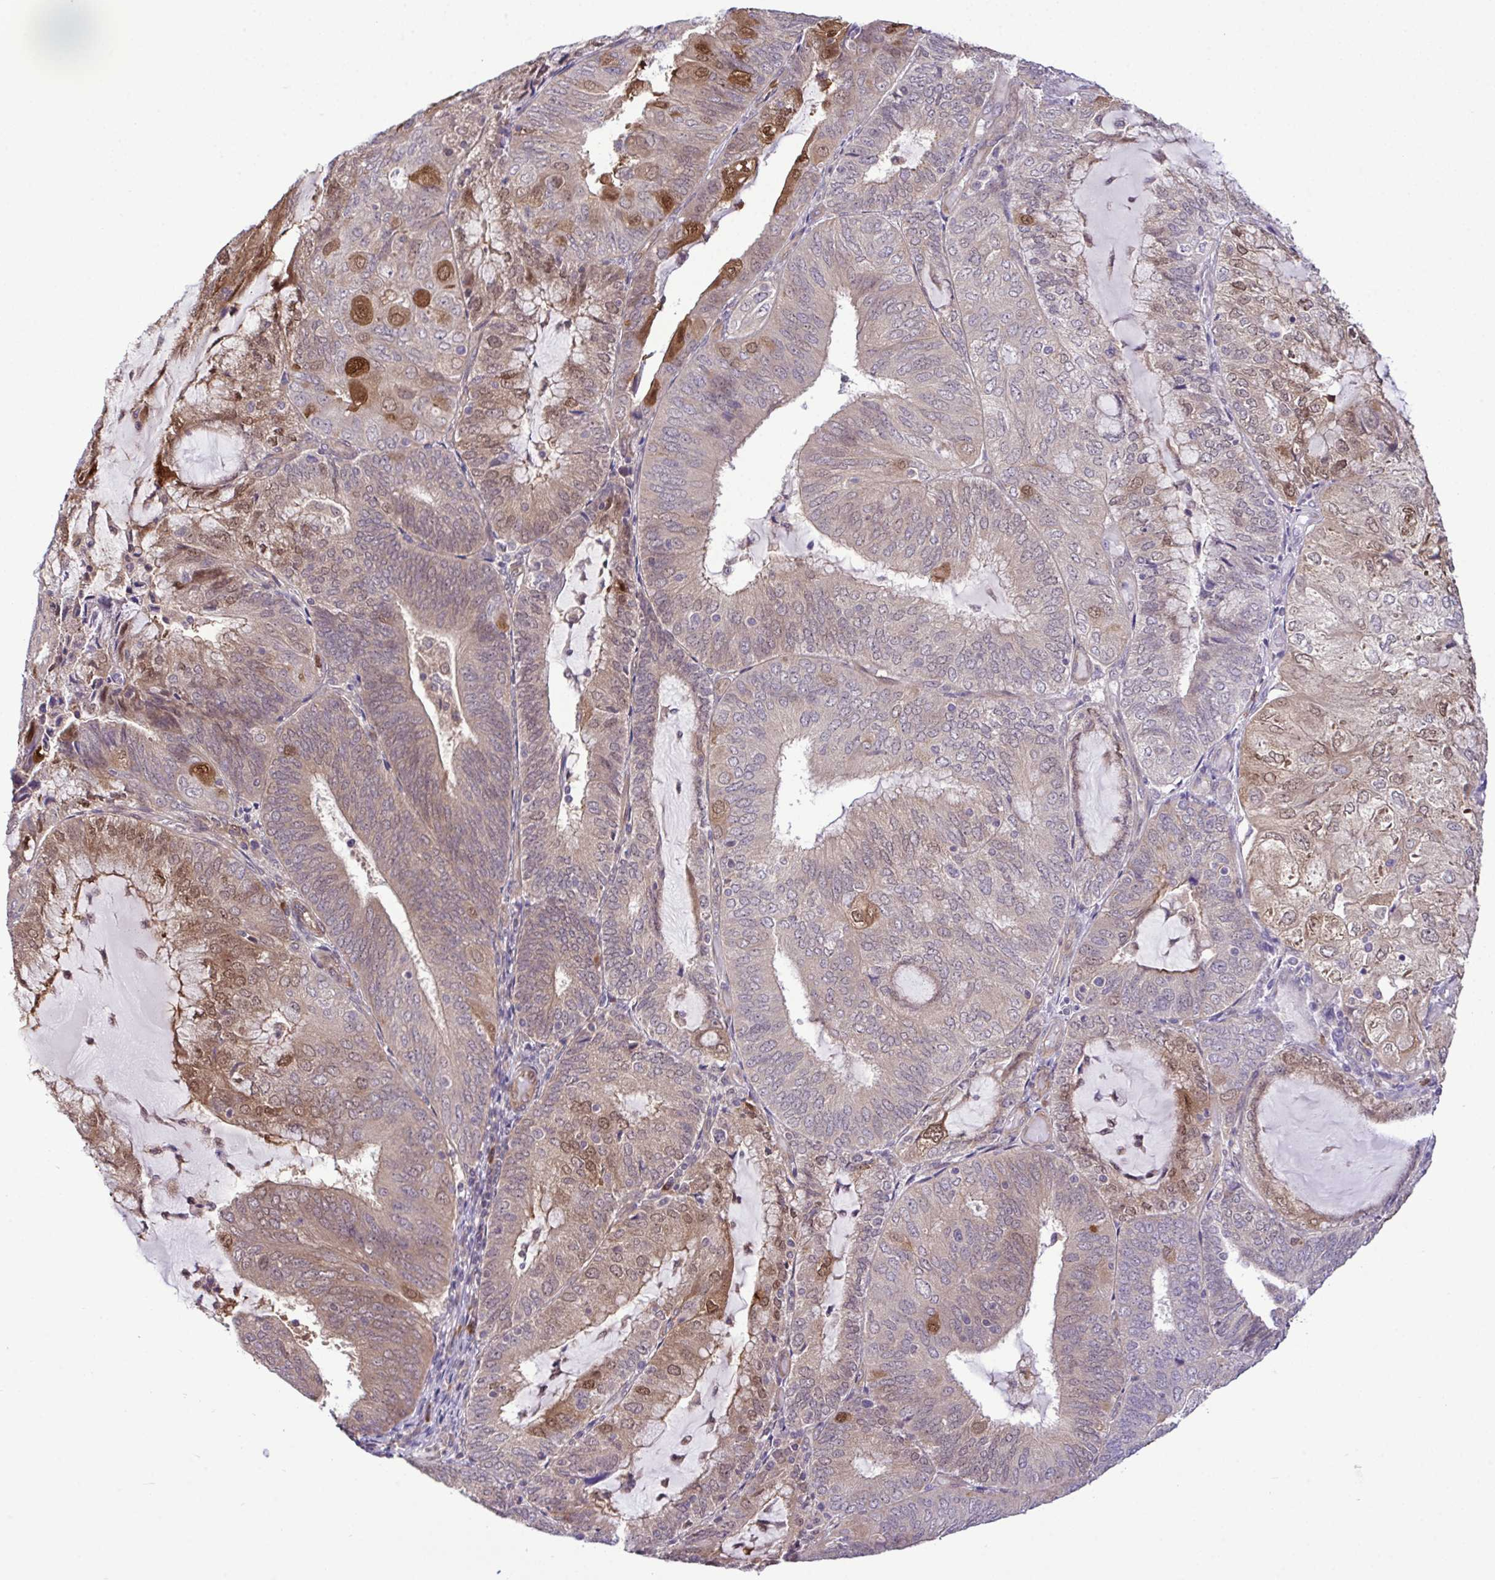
{"staining": {"intensity": "strong", "quantity": "<25%", "location": "cytoplasmic/membranous,nuclear"}, "tissue": "endometrial cancer", "cell_type": "Tumor cells", "image_type": "cancer", "snomed": [{"axis": "morphology", "description": "Adenocarcinoma, NOS"}, {"axis": "topography", "description": "Endometrium"}], "caption": "Immunohistochemistry (IHC) (DAB (3,3'-diaminobenzidine)) staining of adenocarcinoma (endometrial) exhibits strong cytoplasmic/membranous and nuclear protein staining in approximately <25% of tumor cells.", "gene": "CMPK1", "patient": {"sex": "female", "age": 81}}